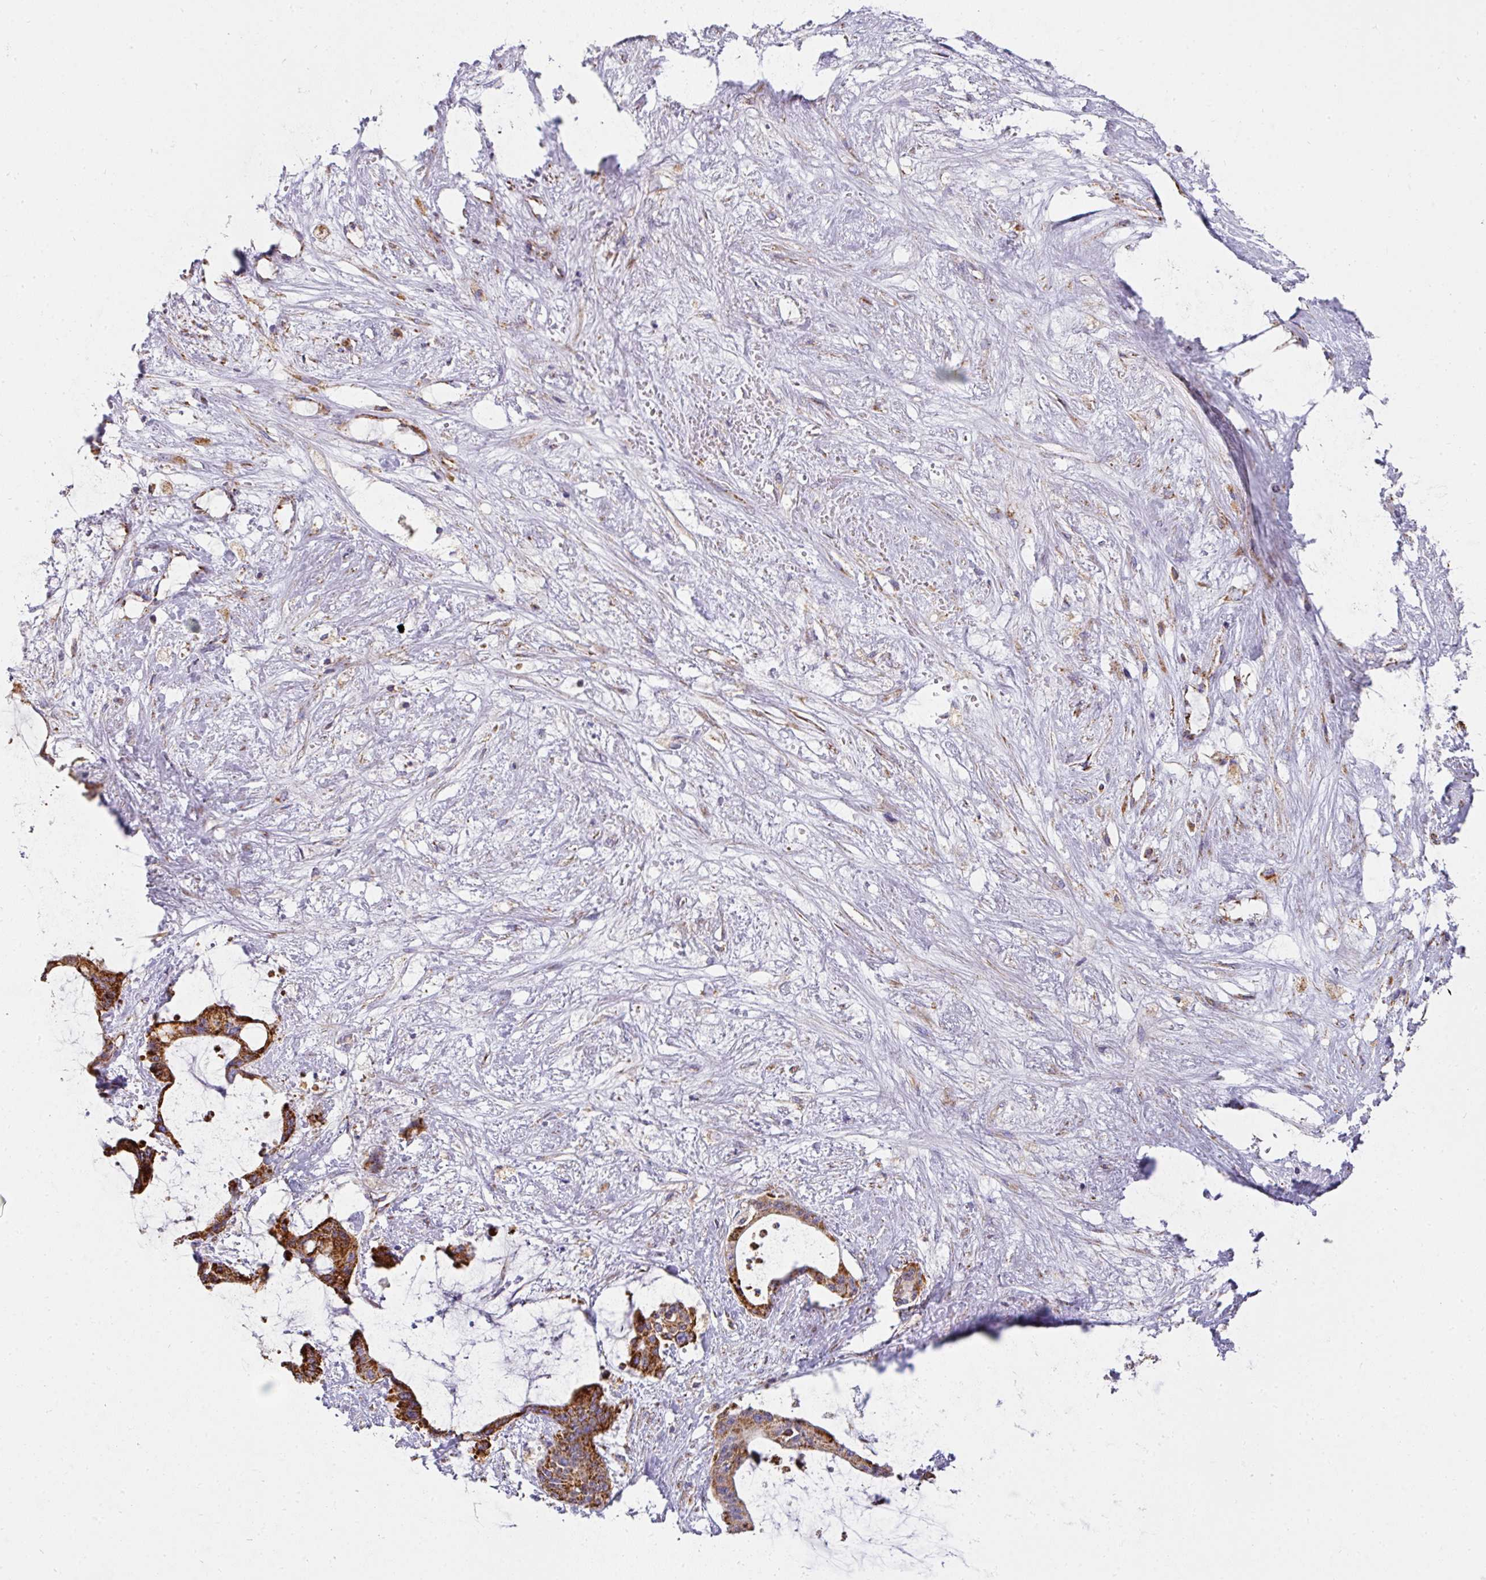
{"staining": {"intensity": "strong", "quantity": ">75%", "location": "cytoplasmic/membranous"}, "tissue": "liver cancer", "cell_type": "Tumor cells", "image_type": "cancer", "snomed": [{"axis": "morphology", "description": "Normal tissue, NOS"}, {"axis": "morphology", "description": "Cholangiocarcinoma"}, {"axis": "topography", "description": "Liver"}, {"axis": "topography", "description": "Peripheral nerve tissue"}], "caption": "Human liver cholangiocarcinoma stained with a protein marker demonstrates strong staining in tumor cells.", "gene": "UQCRFS1", "patient": {"sex": "female", "age": 73}}